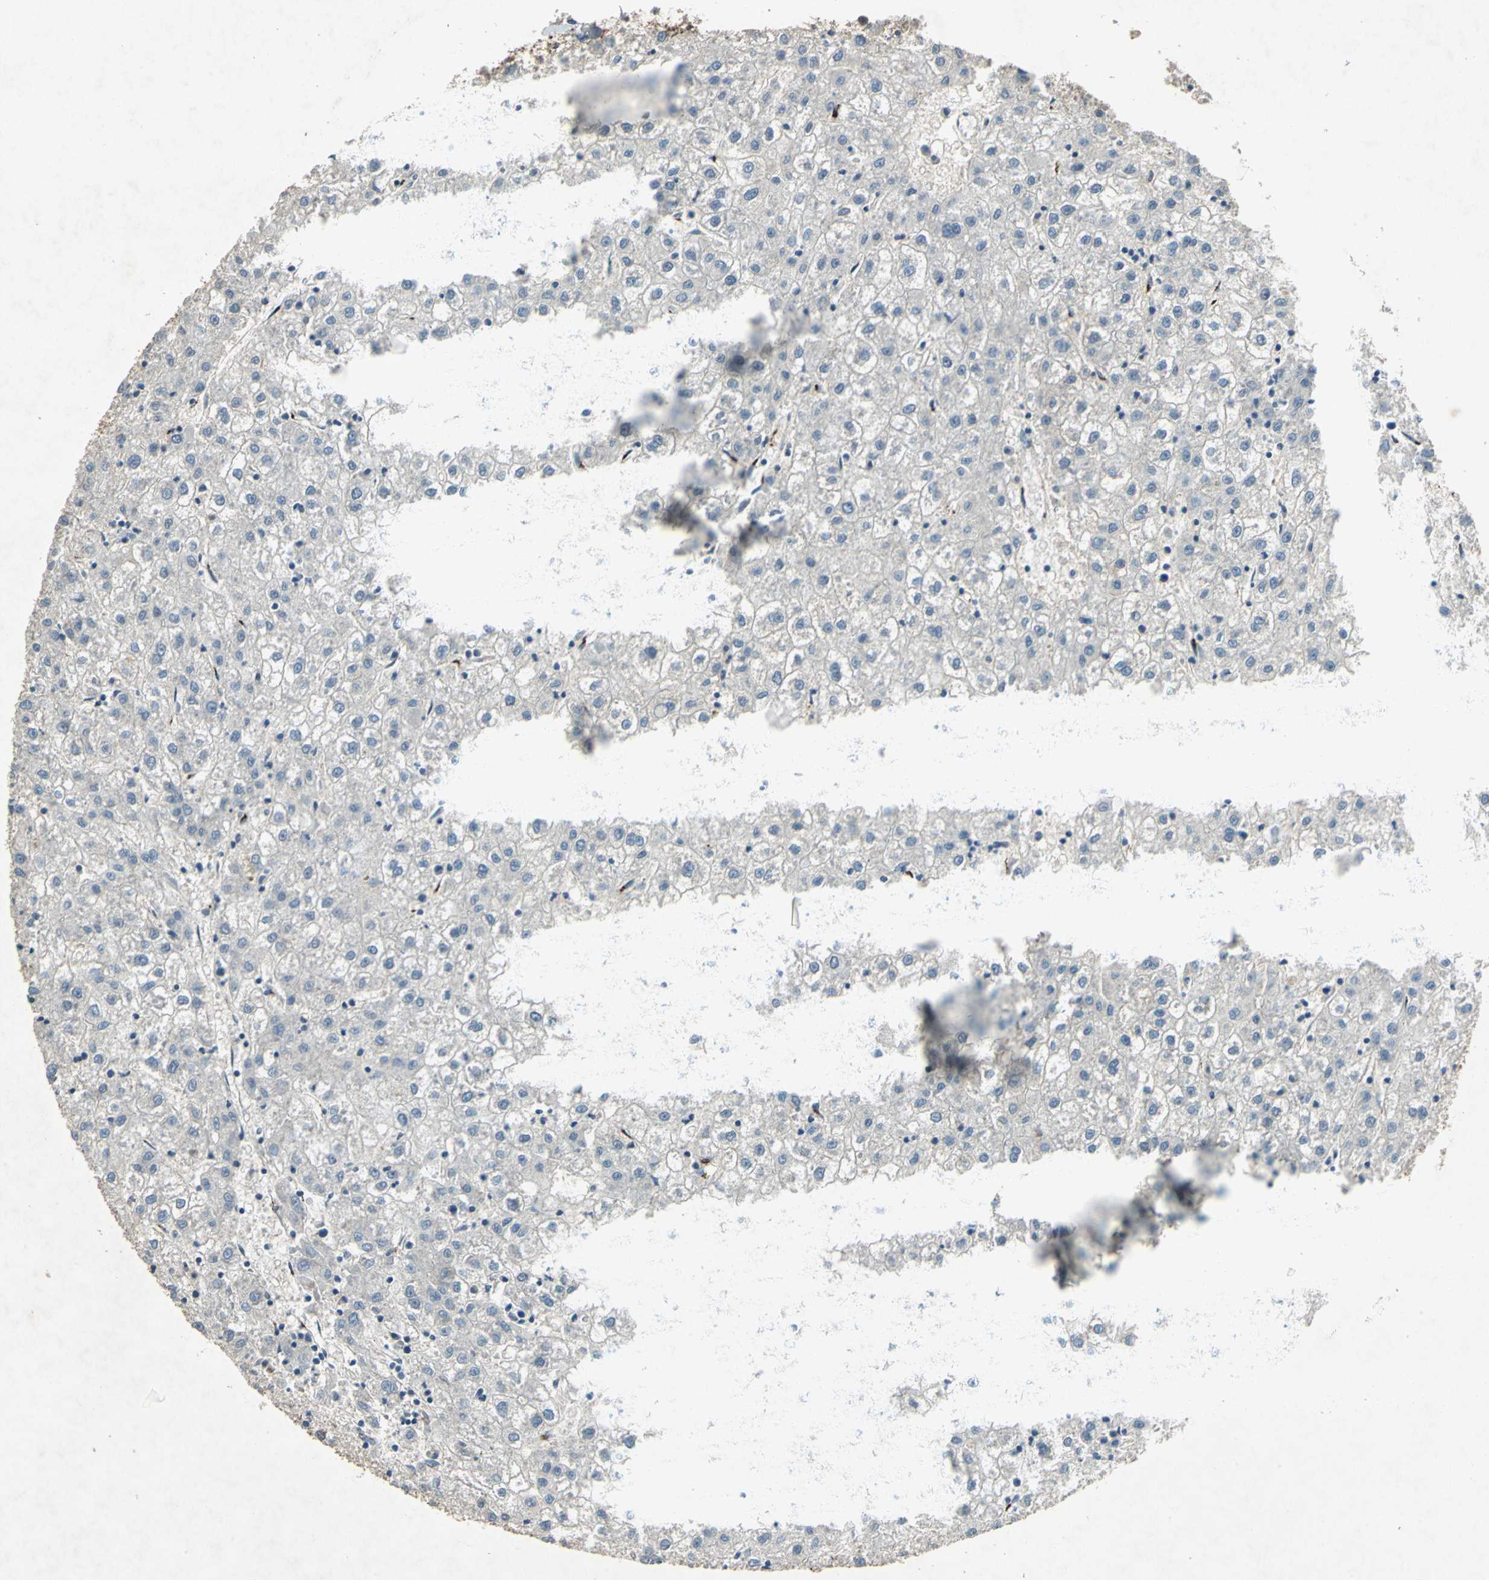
{"staining": {"intensity": "negative", "quantity": "none", "location": "none"}, "tissue": "liver cancer", "cell_type": "Tumor cells", "image_type": "cancer", "snomed": [{"axis": "morphology", "description": "Carcinoma, Hepatocellular, NOS"}, {"axis": "topography", "description": "Liver"}], "caption": "There is no significant expression in tumor cells of hepatocellular carcinoma (liver).", "gene": "CAMK2B", "patient": {"sex": "male", "age": 72}}